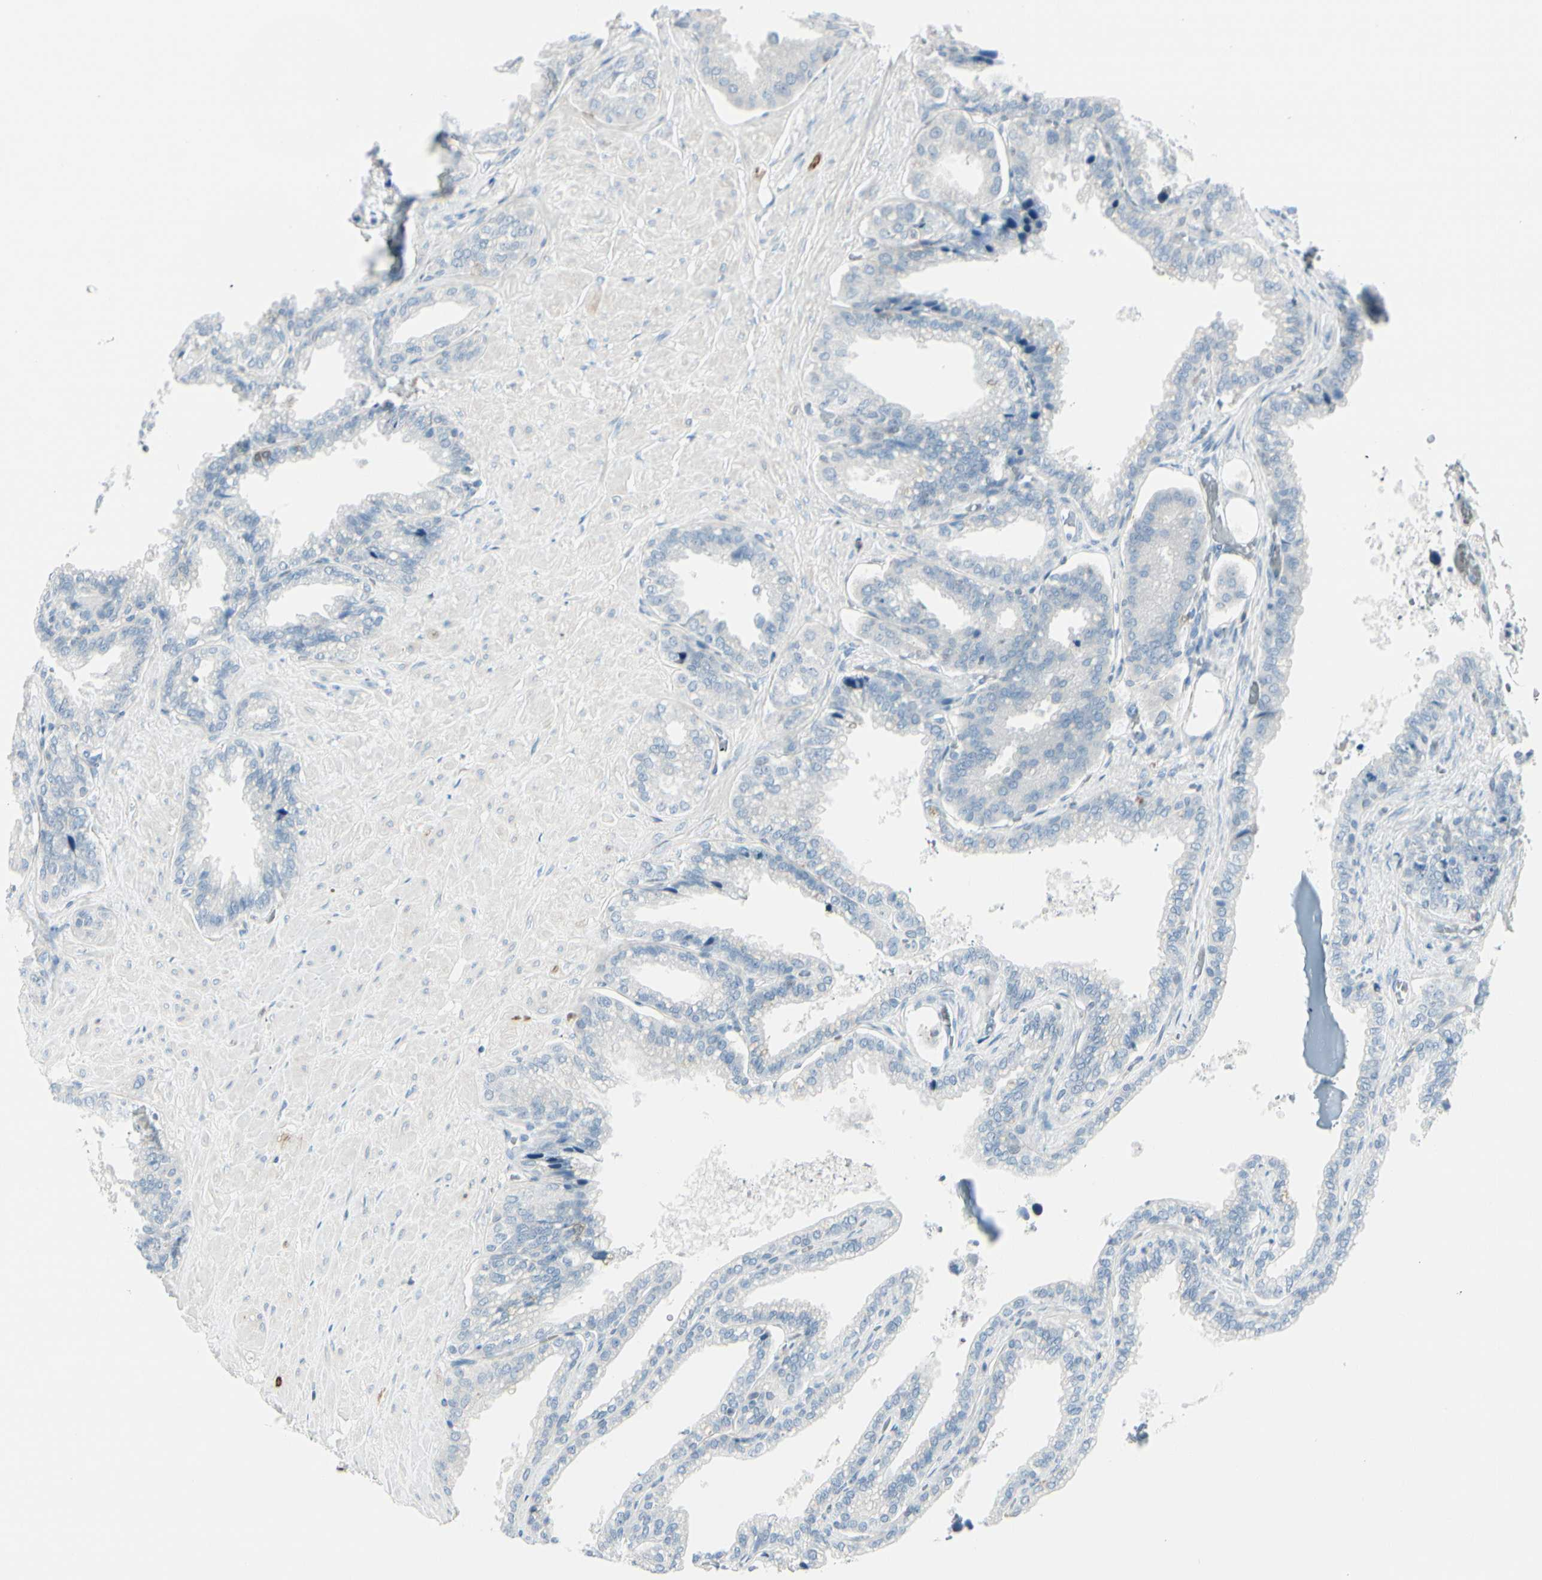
{"staining": {"intensity": "negative", "quantity": "none", "location": "none"}, "tissue": "seminal vesicle", "cell_type": "Glandular cells", "image_type": "normal", "snomed": [{"axis": "morphology", "description": "Normal tissue, NOS"}, {"axis": "topography", "description": "Seminal veicle"}], "caption": "High power microscopy image of an immunohistochemistry image of benign seminal vesicle, revealing no significant staining in glandular cells.", "gene": "TRAF1", "patient": {"sex": "male", "age": 46}}